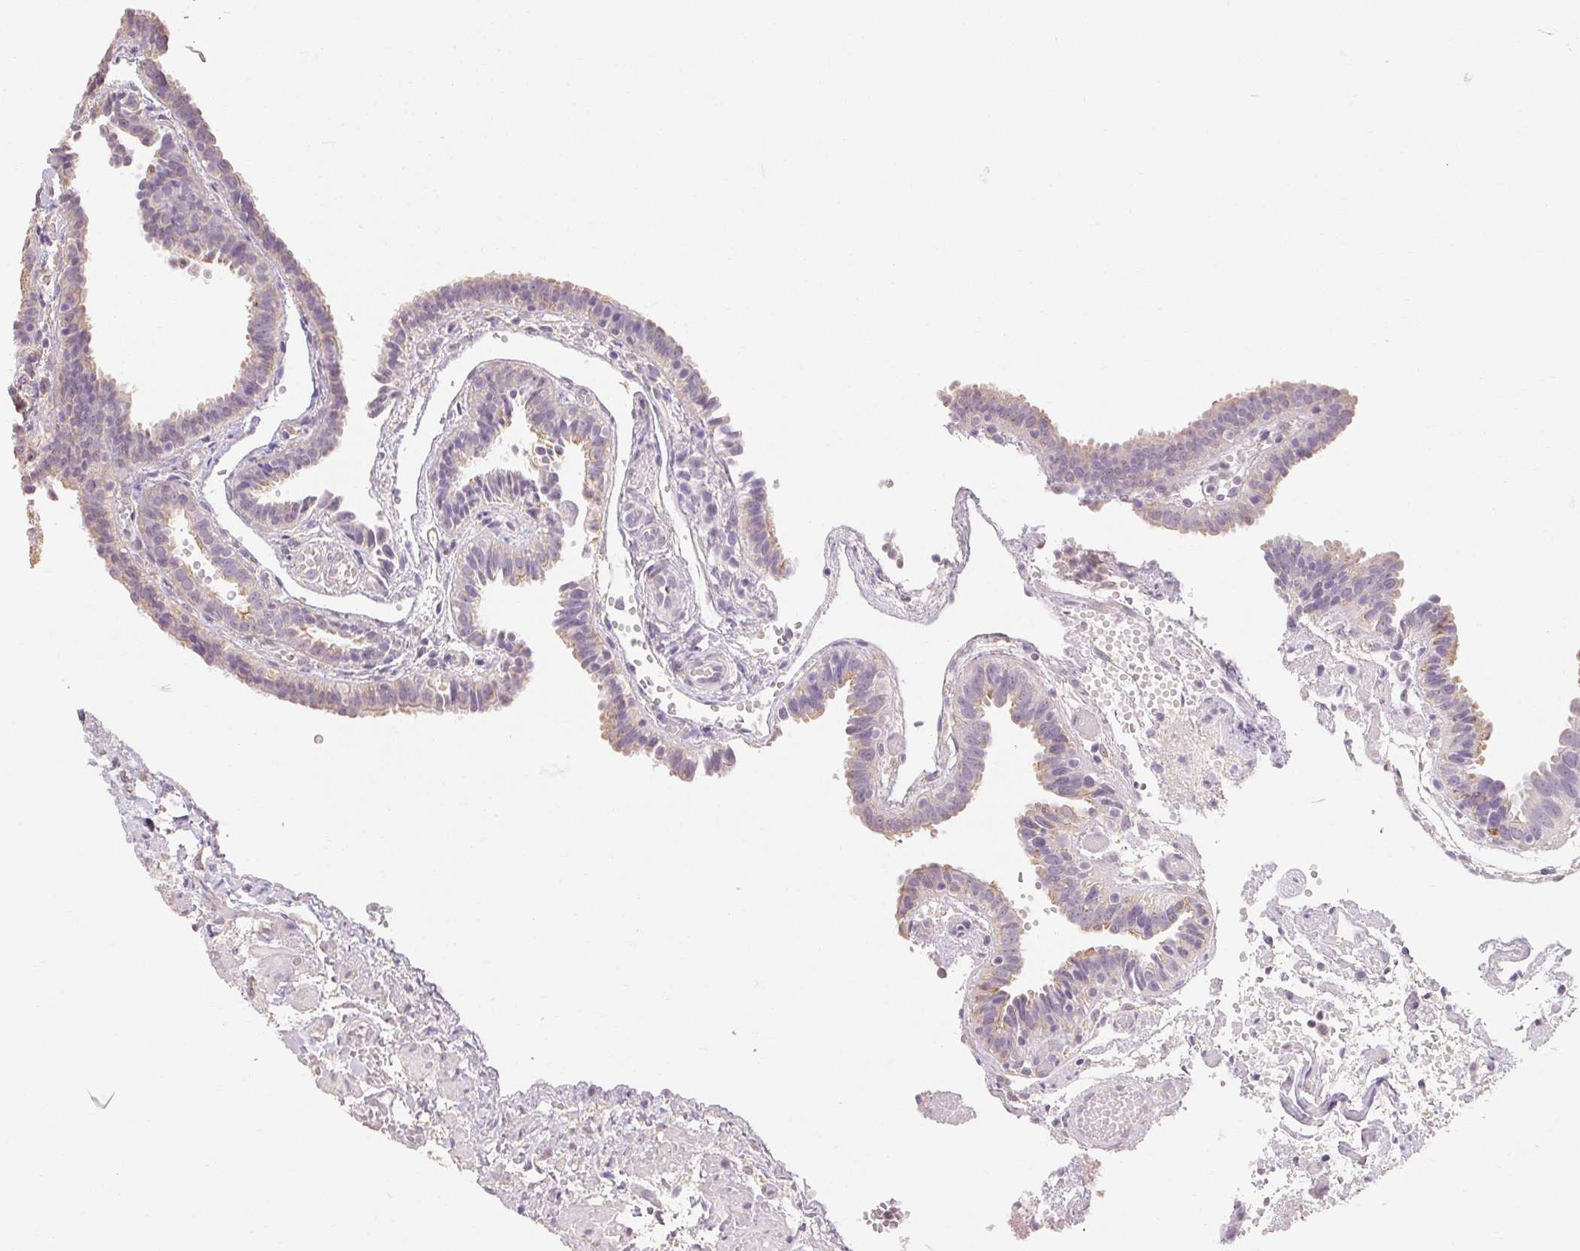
{"staining": {"intensity": "moderate", "quantity": "<25%", "location": "cytoplasmic/membranous"}, "tissue": "fallopian tube", "cell_type": "Glandular cells", "image_type": "normal", "snomed": [{"axis": "morphology", "description": "Normal tissue, NOS"}, {"axis": "topography", "description": "Fallopian tube"}], "caption": "Glandular cells exhibit low levels of moderate cytoplasmic/membranous positivity in approximately <25% of cells in normal fallopian tube. Using DAB (3,3'-diaminobenzidine) (brown) and hematoxylin (blue) stains, captured at high magnification using brightfield microscopy.", "gene": "MAP7D2", "patient": {"sex": "female", "age": 37}}